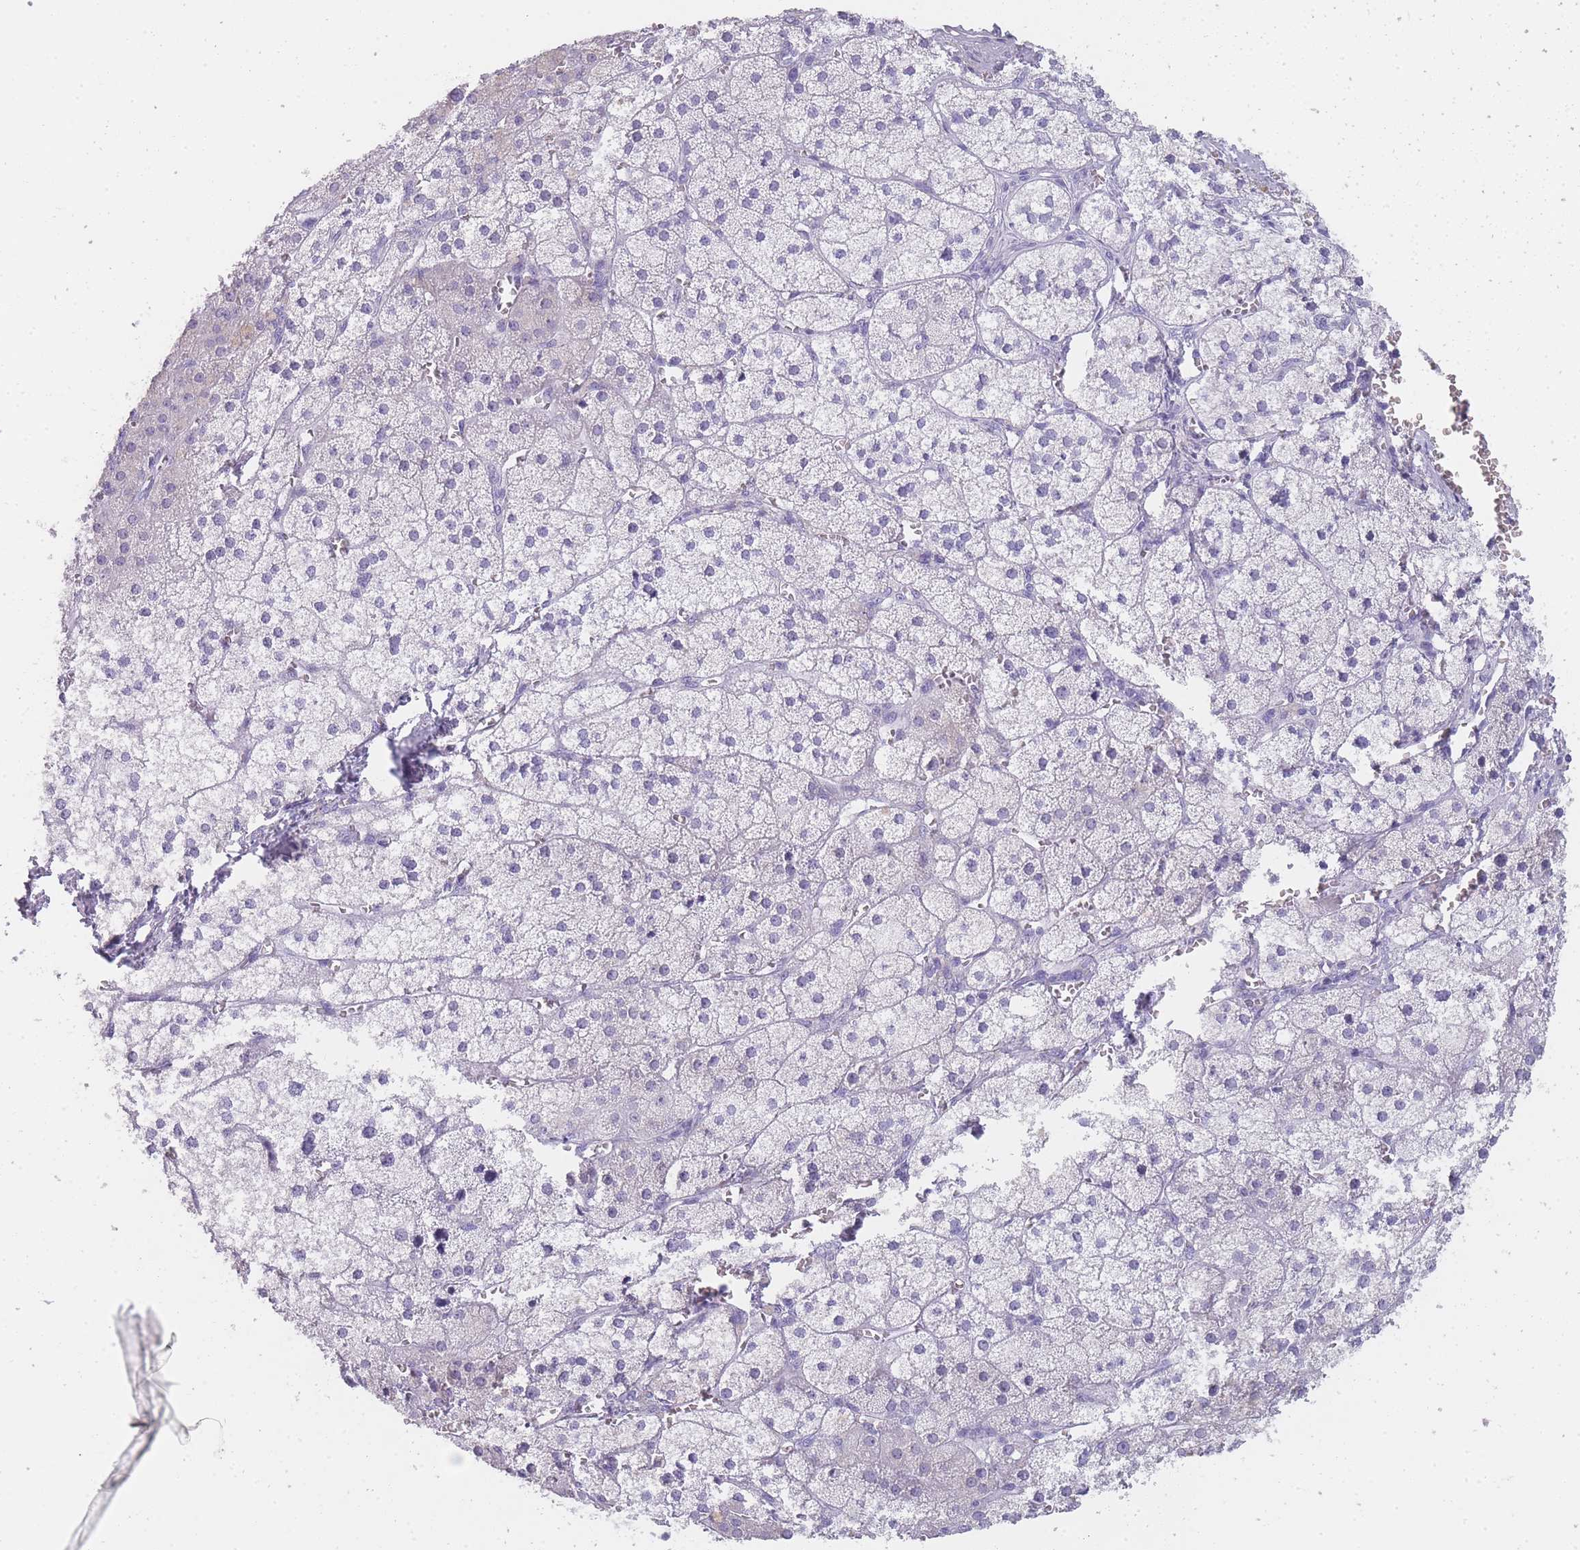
{"staining": {"intensity": "negative", "quantity": "none", "location": "none"}, "tissue": "adrenal gland", "cell_type": "Glandular cells", "image_type": "normal", "snomed": [{"axis": "morphology", "description": "Normal tissue, NOS"}, {"axis": "topography", "description": "Adrenal gland"}], "caption": "Image shows no significant protein staining in glandular cells of normal adrenal gland.", "gene": "TCP11X1", "patient": {"sex": "female", "age": 52}}